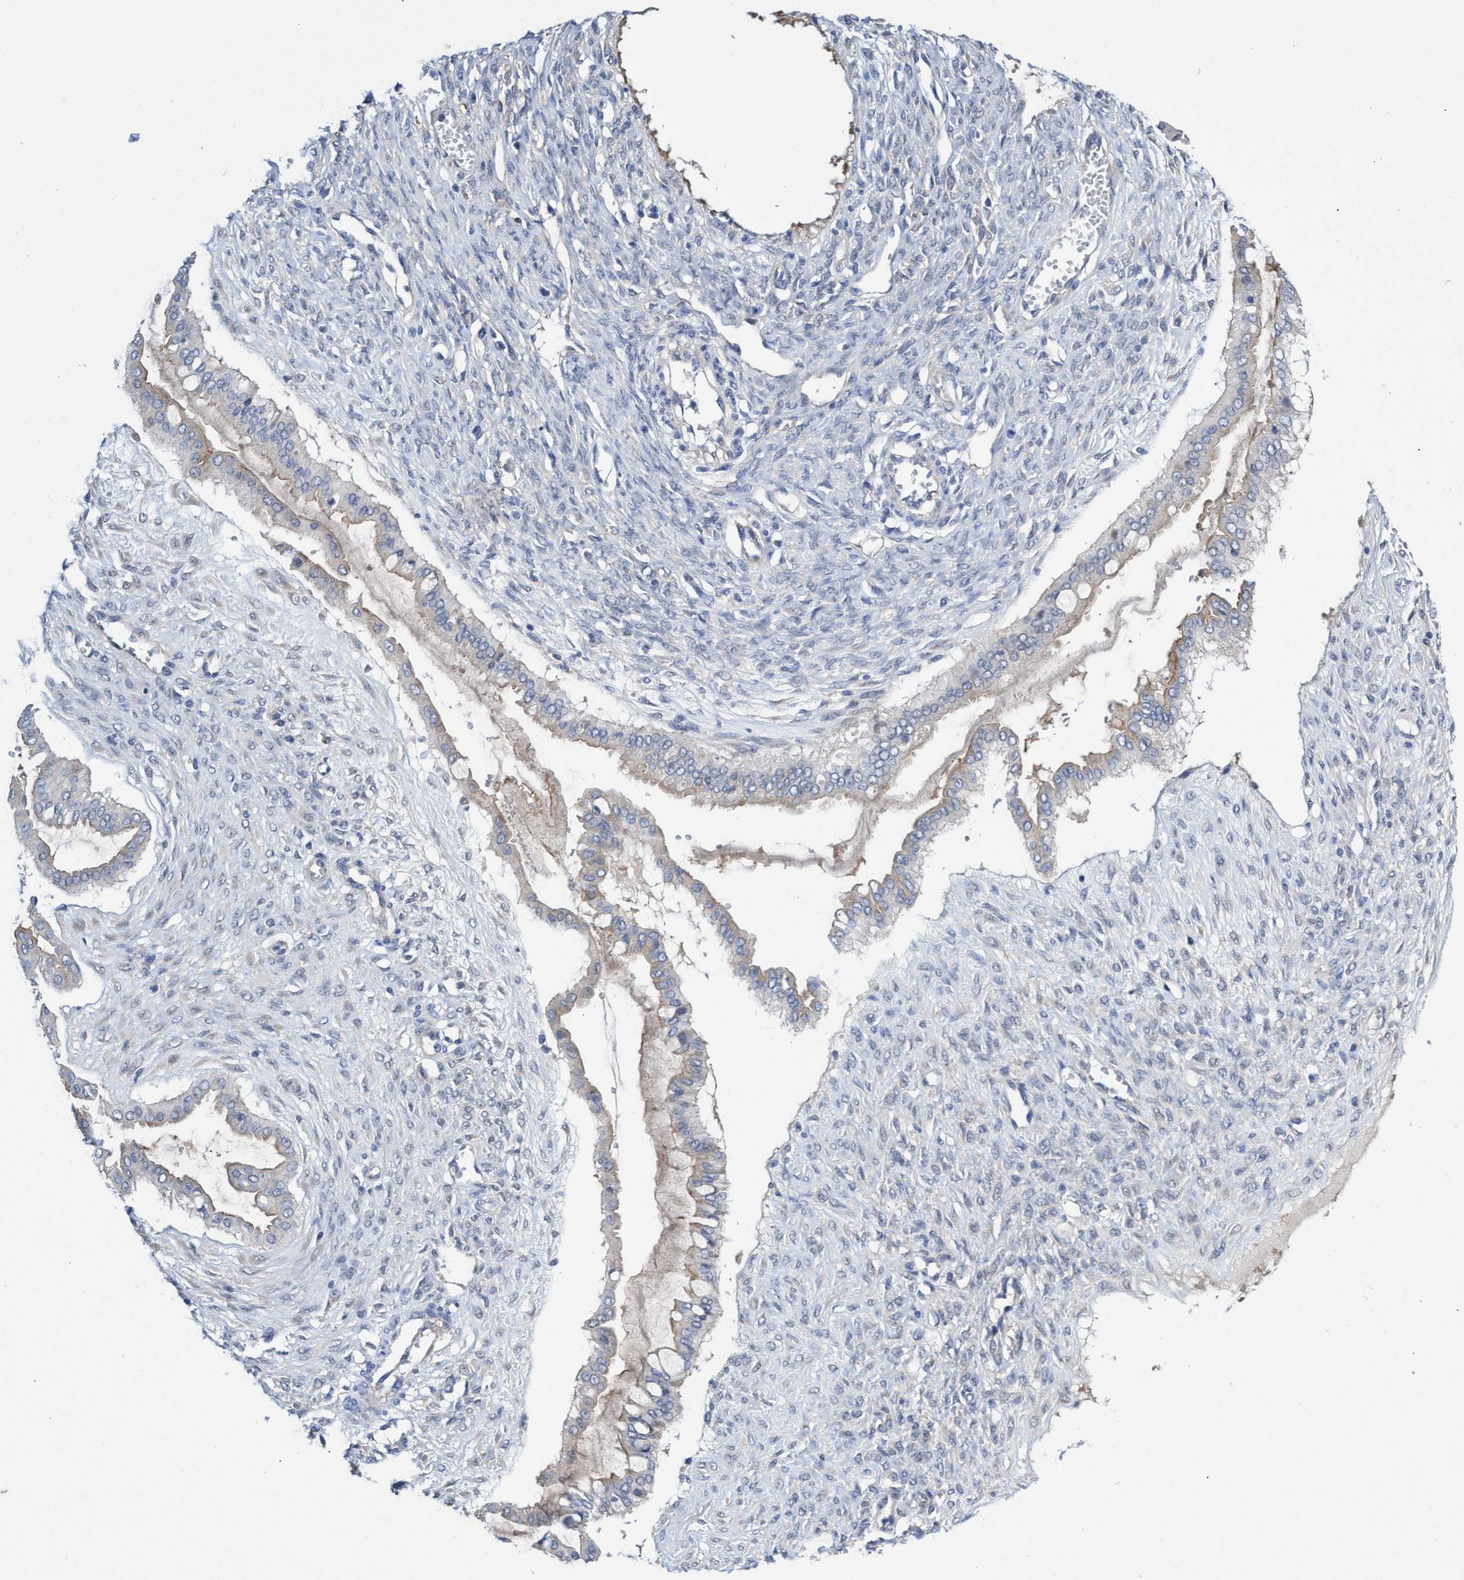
{"staining": {"intensity": "weak", "quantity": "<25%", "location": "cytoplasmic/membranous"}, "tissue": "ovarian cancer", "cell_type": "Tumor cells", "image_type": "cancer", "snomed": [{"axis": "morphology", "description": "Cystadenocarcinoma, mucinous, NOS"}, {"axis": "topography", "description": "Ovary"}], "caption": "Immunohistochemical staining of human mucinous cystadenocarcinoma (ovarian) displays no significant positivity in tumor cells.", "gene": "SVEP1", "patient": {"sex": "female", "age": 73}}